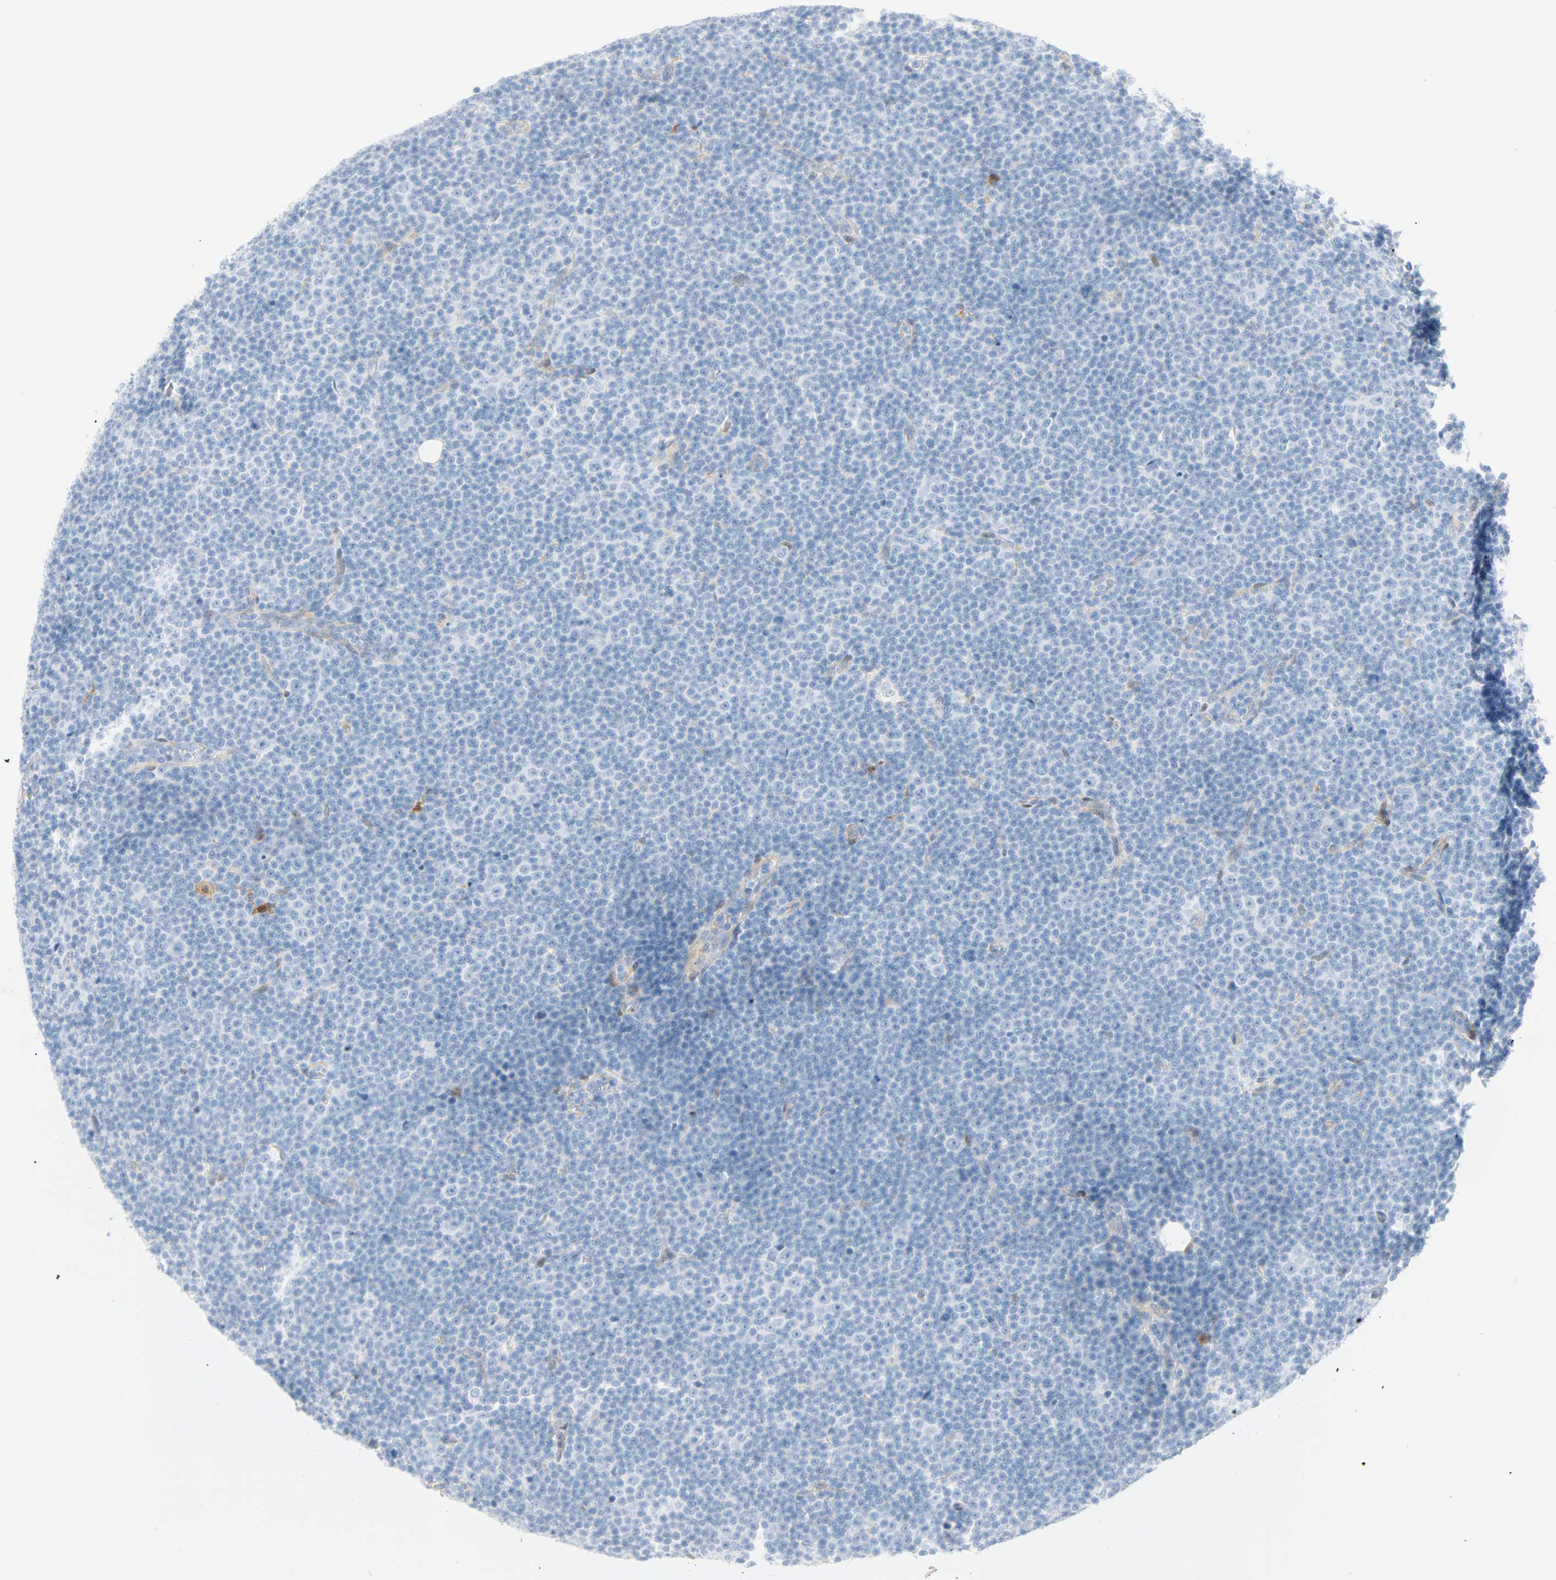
{"staining": {"intensity": "negative", "quantity": "none", "location": "none"}, "tissue": "lymphoma", "cell_type": "Tumor cells", "image_type": "cancer", "snomed": [{"axis": "morphology", "description": "Malignant lymphoma, non-Hodgkin's type, Low grade"}, {"axis": "topography", "description": "Lymph node"}], "caption": "Immunohistochemical staining of malignant lymphoma, non-Hodgkin's type (low-grade) exhibits no significant expression in tumor cells.", "gene": "SELENBP1", "patient": {"sex": "female", "age": 67}}